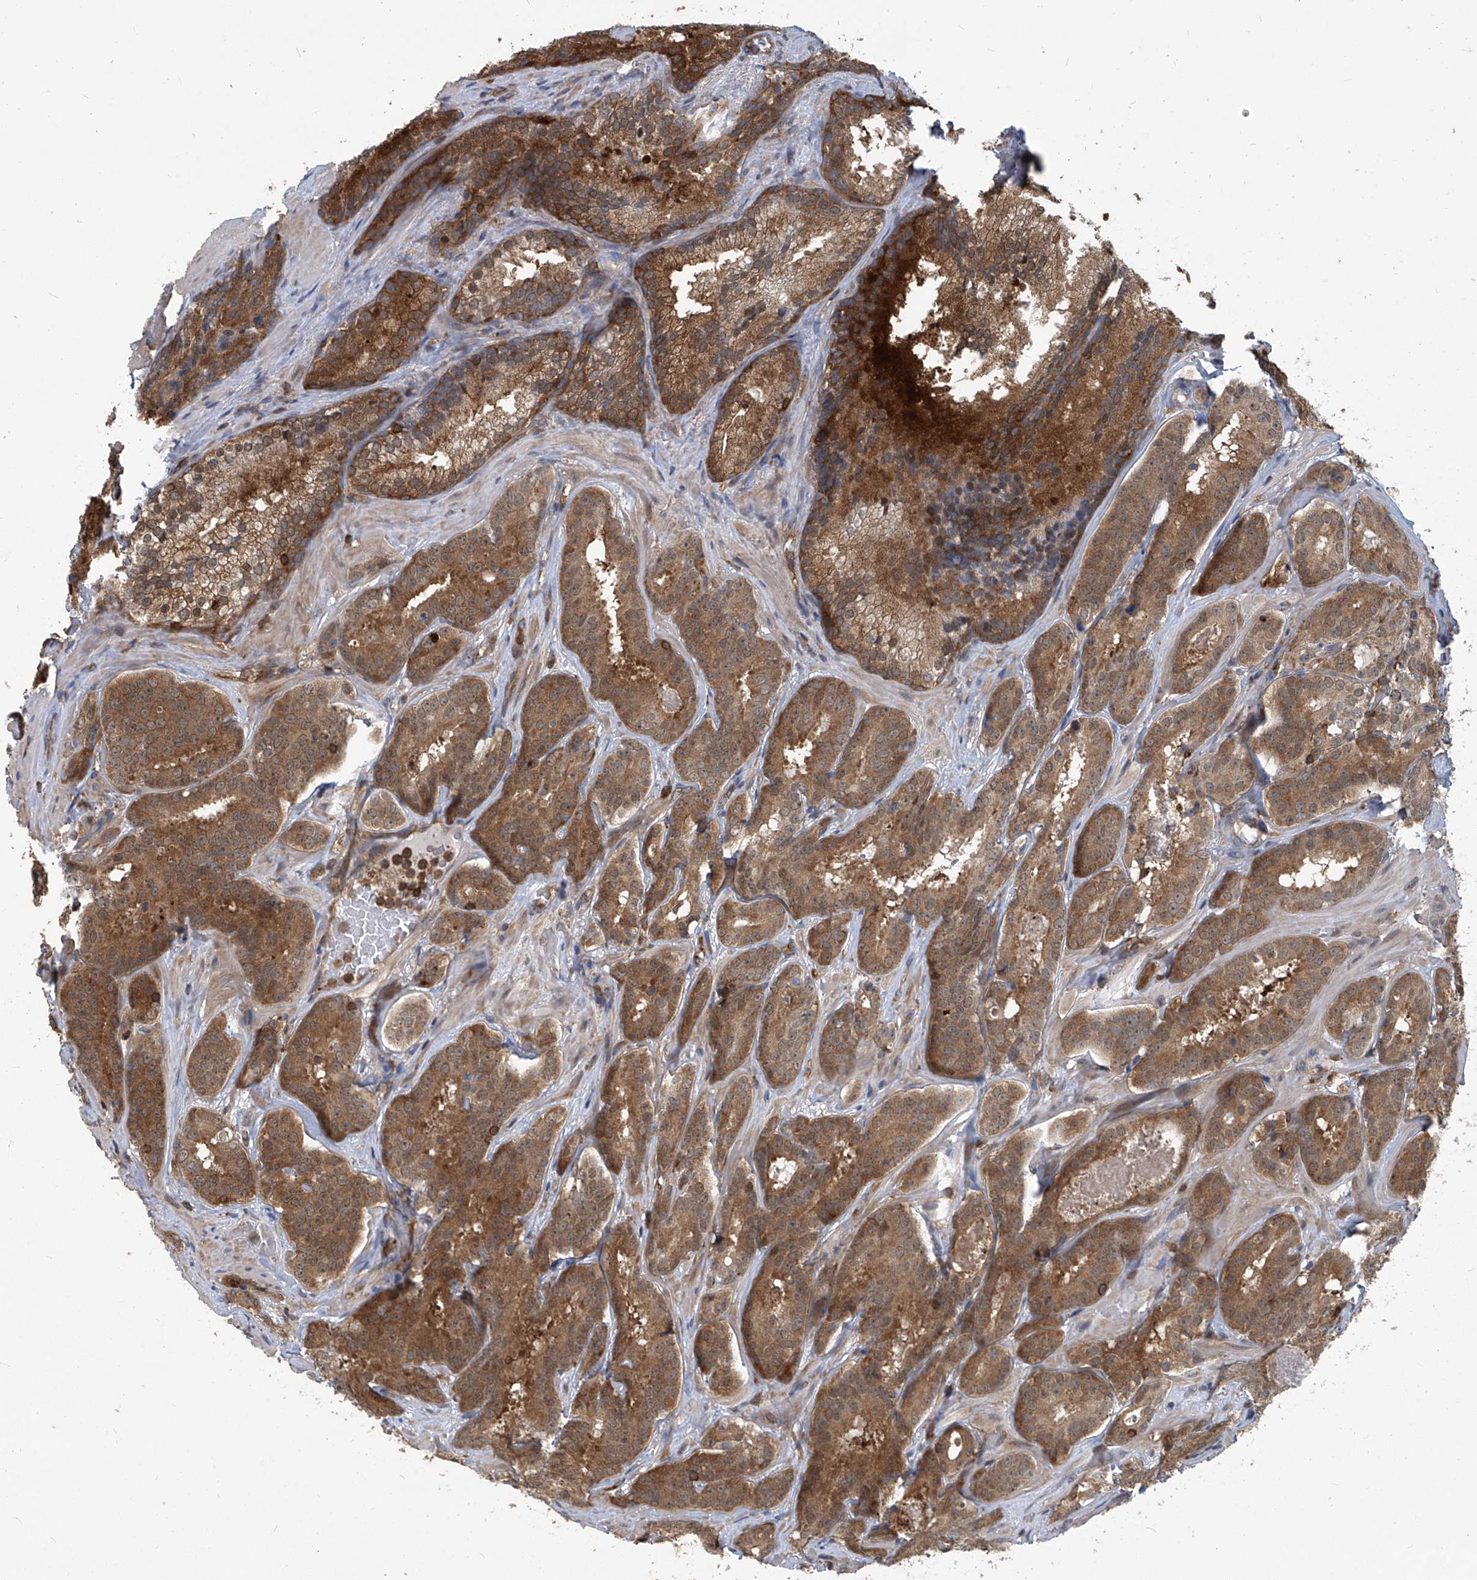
{"staining": {"intensity": "moderate", "quantity": ">75%", "location": "cytoplasmic/membranous"}, "tissue": "prostate cancer", "cell_type": "Tumor cells", "image_type": "cancer", "snomed": [{"axis": "morphology", "description": "Adenocarcinoma, High grade"}, {"axis": "topography", "description": "Prostate"}], "caption": "Immunohistochemistry staining of high-grade adenocarcinoma (prostate), which shows medium levels of moderate cytoplasmic/membranous staining in about >75% of tumor cells indicating moderate cytoplasmic/membranous protein positivity. The staining was performed using DAB (brown) for protein detection and nuclei were counterstained in hematoxylin (blue).", "gene": "PSMB1", "patient": {"sex": "male", "age": 57}}